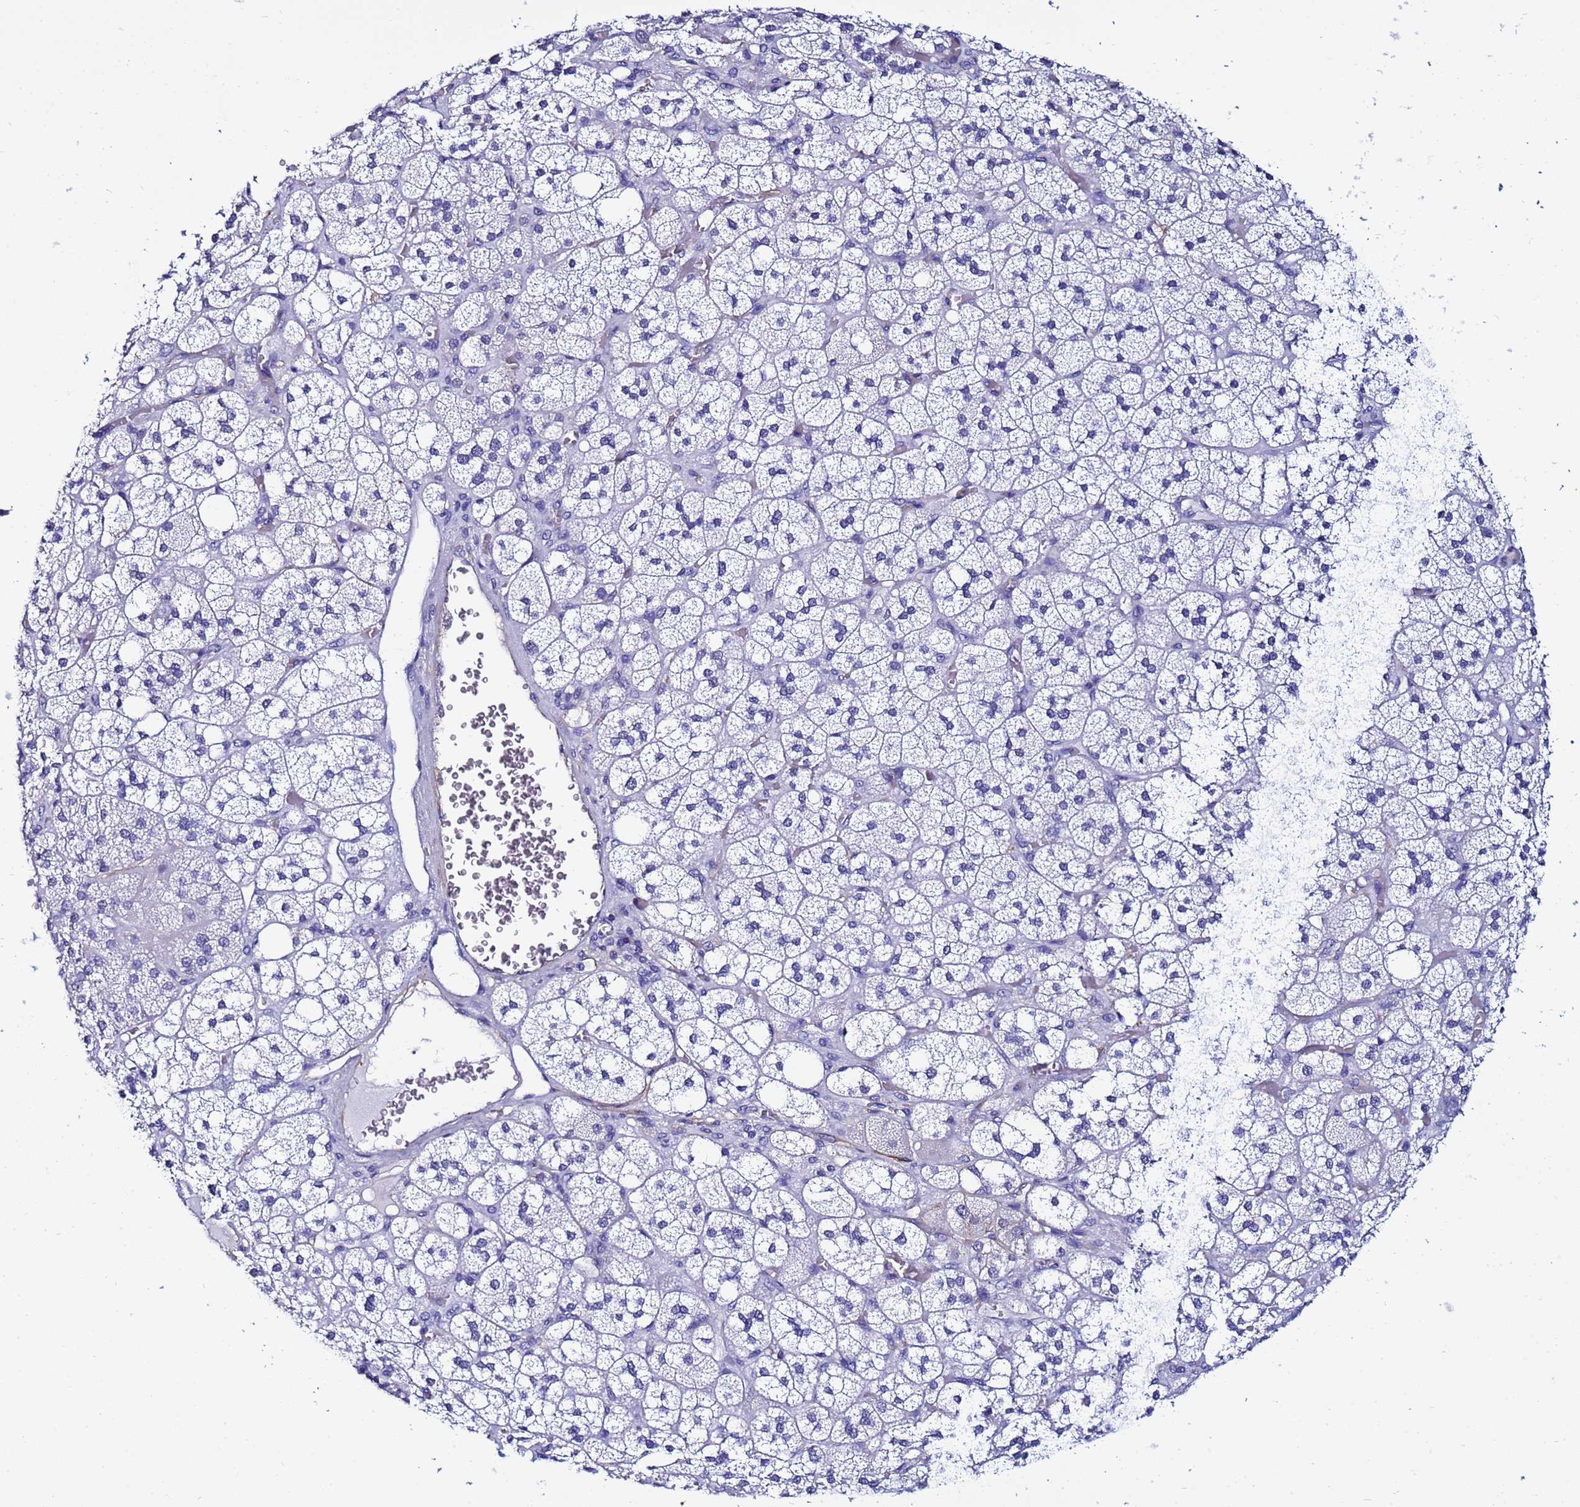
{"staining": {"intensity": "negative", "quantity": "none", "location": "none"}, "tissue": "adrenal gland", "cell_type": "Glandular cells", "image_type": "normal", "snomed": [{"axis": "morphology", "description": "Normal tissue, NOS"}, {"axis": "topography", "description": "Adrenal gland"}], "caption": "Histopathology image shows no protein expression in glandular cells of benign adrenal gland. (DAB (3,3'-diaminobenzidine) immunohistochemistry (IHC) visualized using brightfield microscopy, high magnification).", "gene": "DEFB104A", "patient": {"sex": "male", "age": 61}}